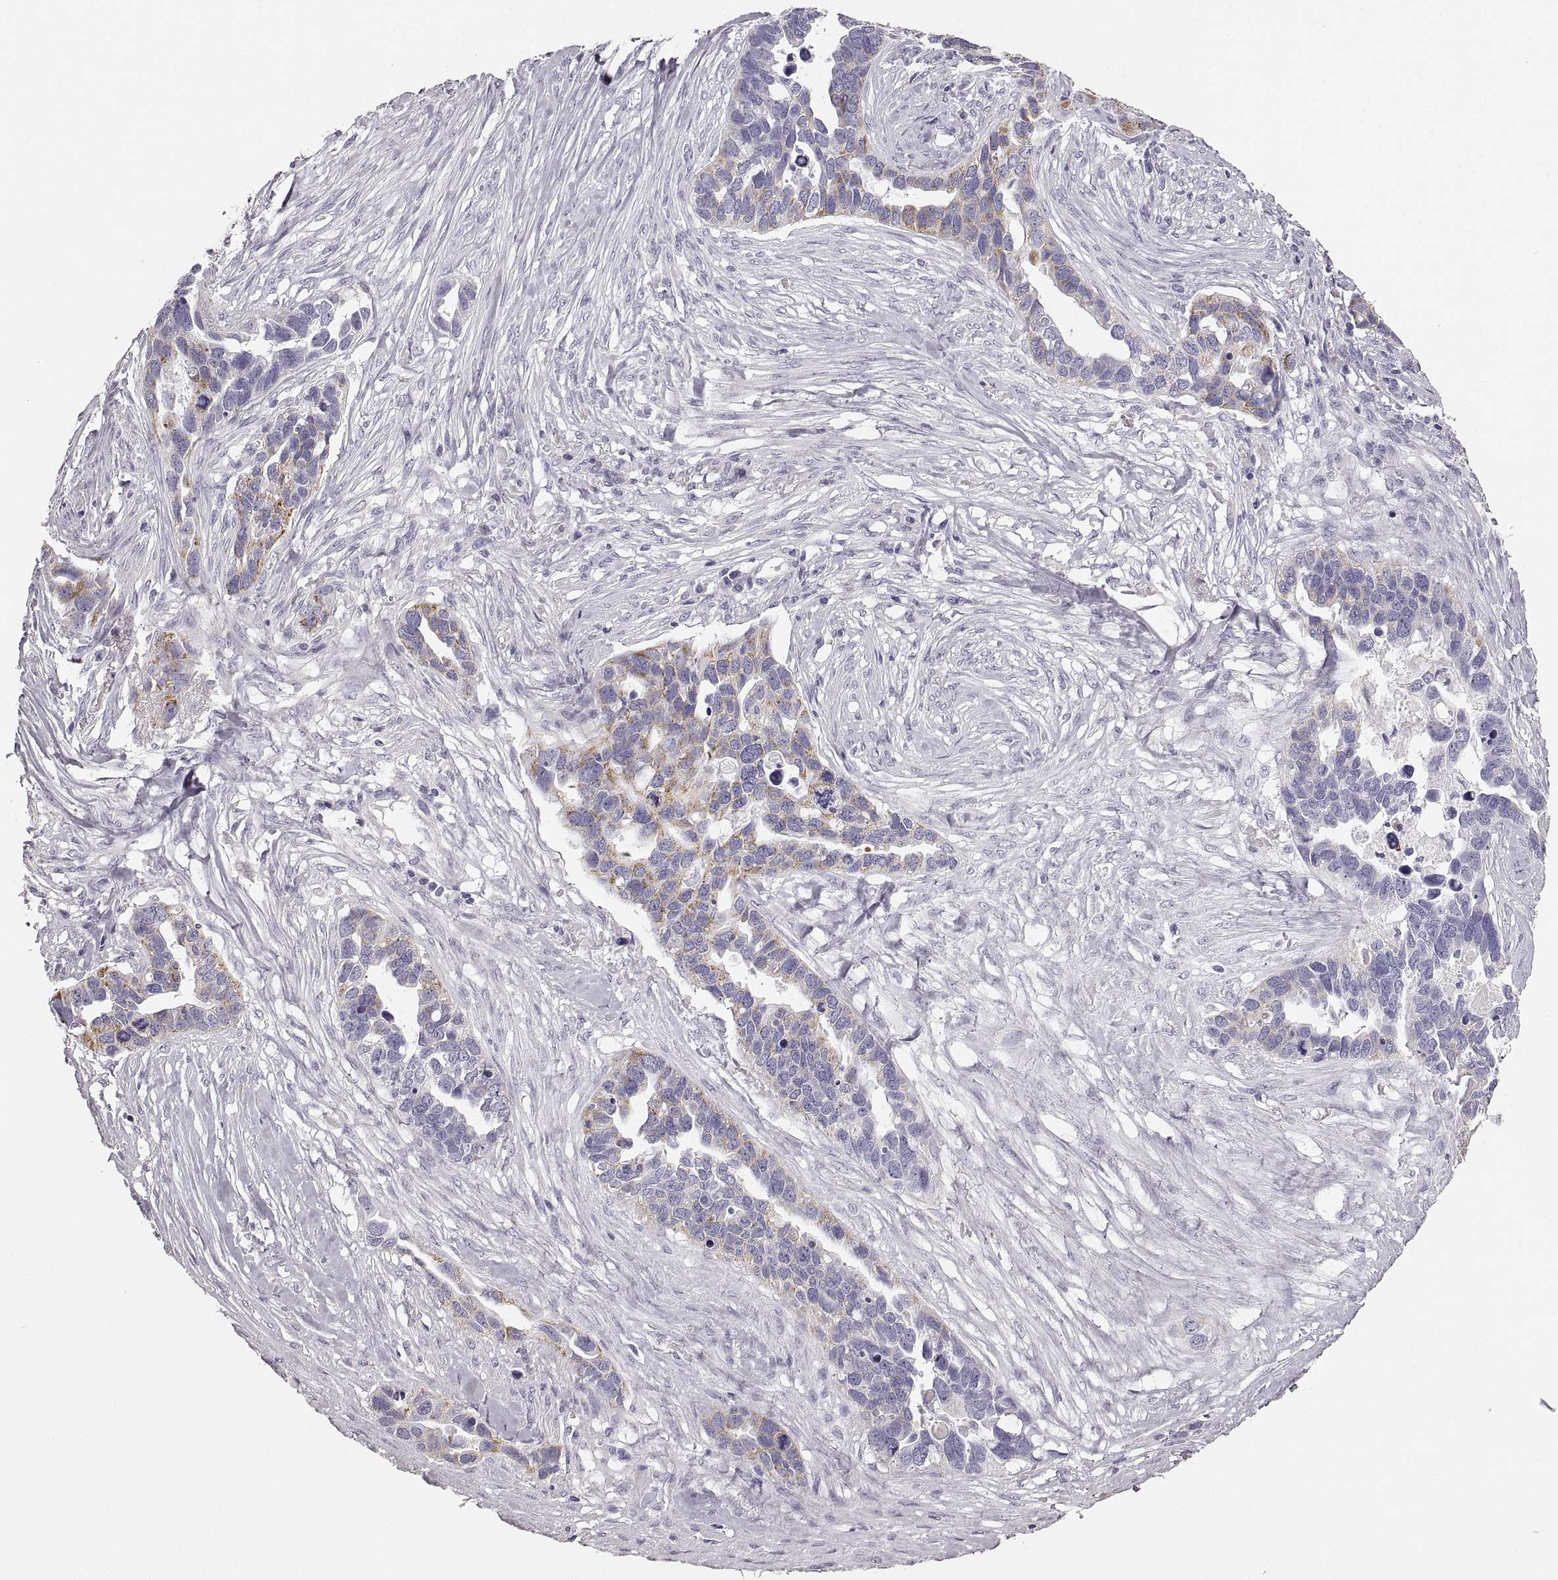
{"staining": {"intensity": "weak", "quantity": "25%-75%", "location": "cytoplasmic/membranous"}, "tissue": "ovarian cancer", "cell_type": "Tumor cells", "image_type": "cancer", "snomed": [{"axis": "morphology", "description": "Cystadenocarcinoma, serous, NOS"}, {"axis": "topography", "description": "Ovary"}], "caption": "Ovarian cancer stained for a protein demonstrates weak cytoplasmic/membranous positivity in tumor cells.", "gene": "RDH13", "patient": {"sex": "female", "age": 54}}